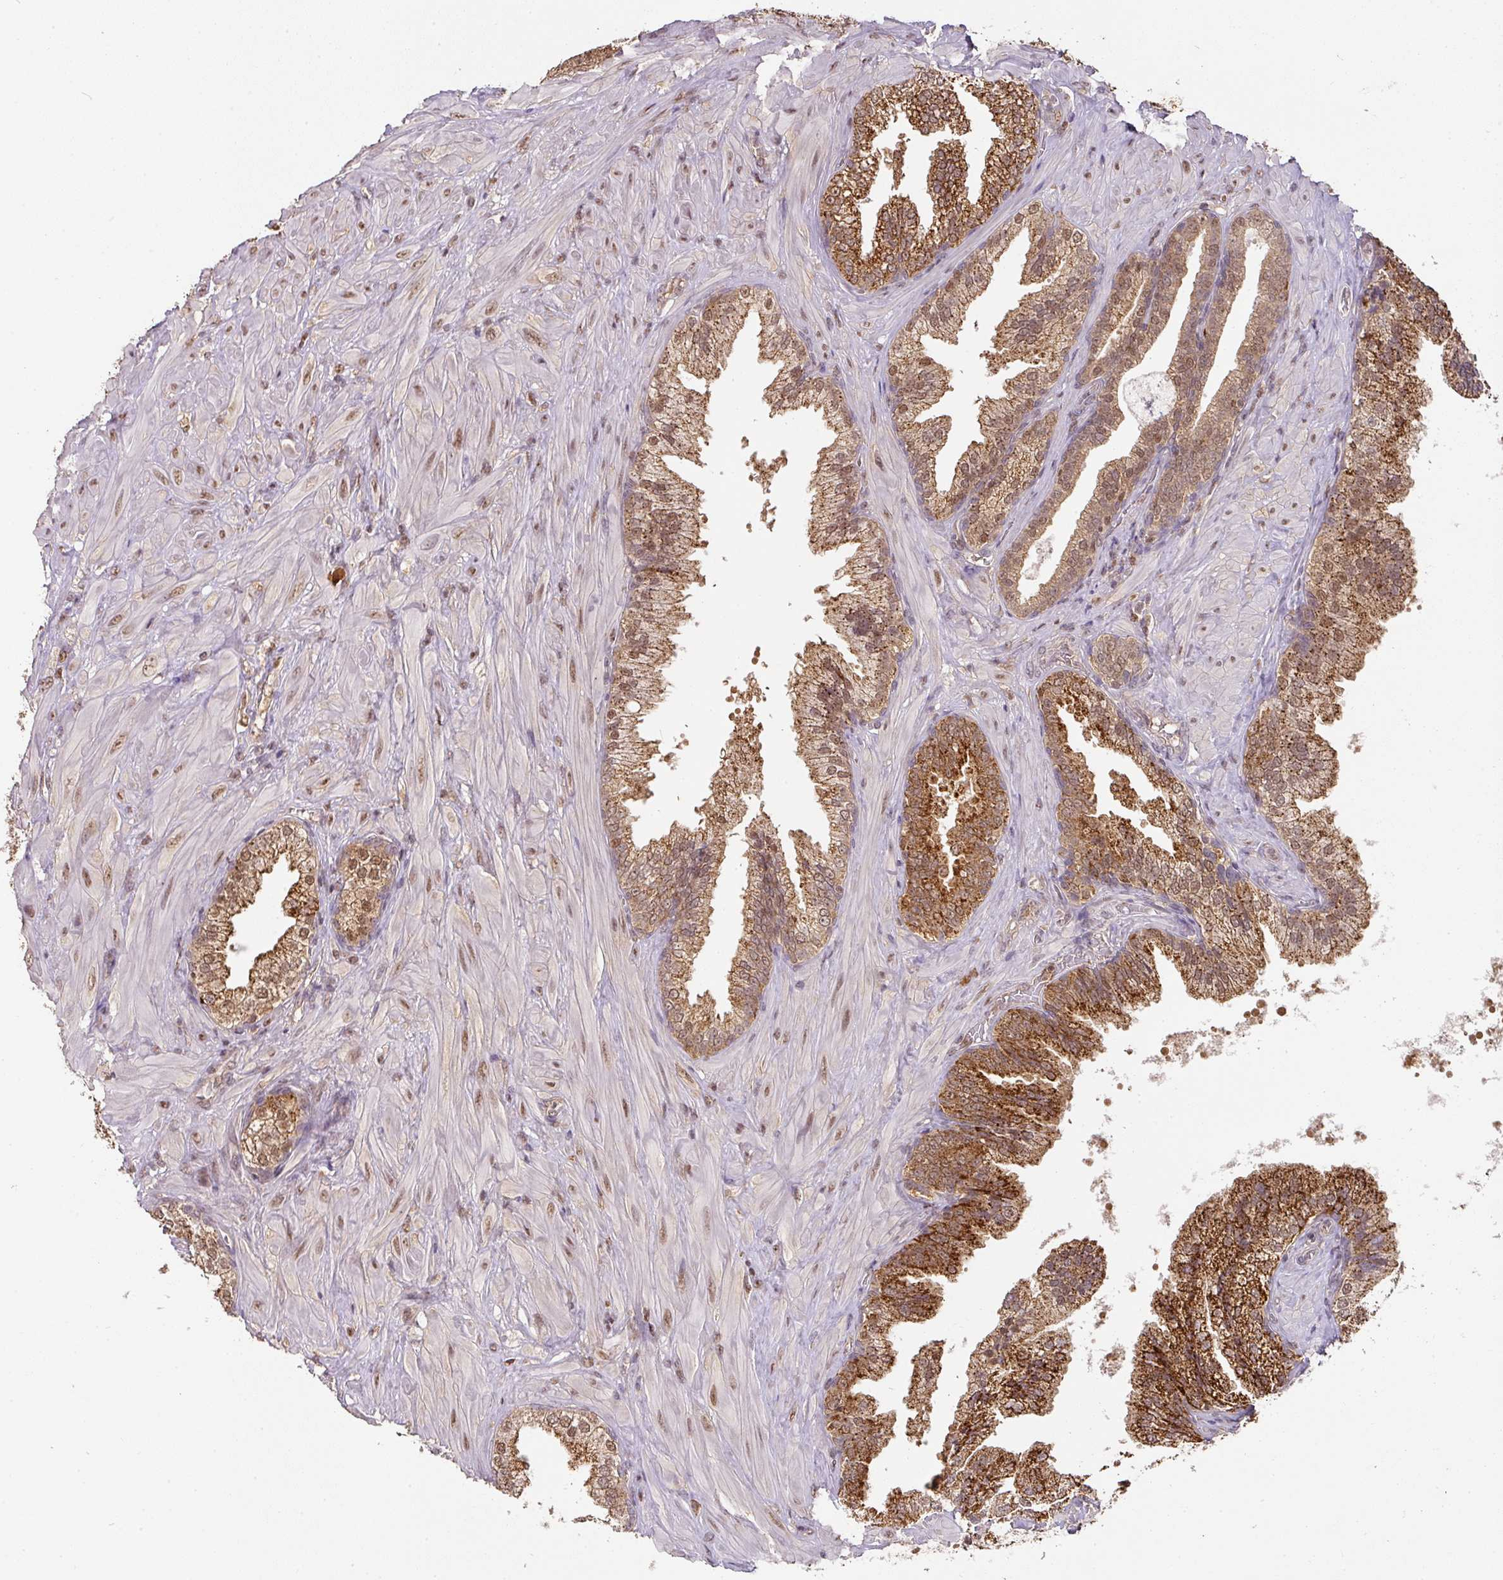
{"staining": {"intensity": "strong", "quantity": ">75%", "location": "cytoplasmic/membranous,nuclear"}, "tissue": "prostate cancer", "cell_type": "Tumor cells", "image_type": "cancer", "snomed": [{"axis": "morphology", "description": "Adenocarcinoma, High grade"}, {"axis": "topography", "description": "Prostate"}], "caption": "High-magnification brightfield microscopy of adenocarcinoma (high-grade) (prostate) stained with DAB (brown) and counterstained with hematoxylin (blue). tumor cells exhibit strong cytoplasmic/membranous and nuclear positivity is present in approximately>75% of cells.", "gene": "RANBP9", "patient": {"sex": "male", "age": 55}}